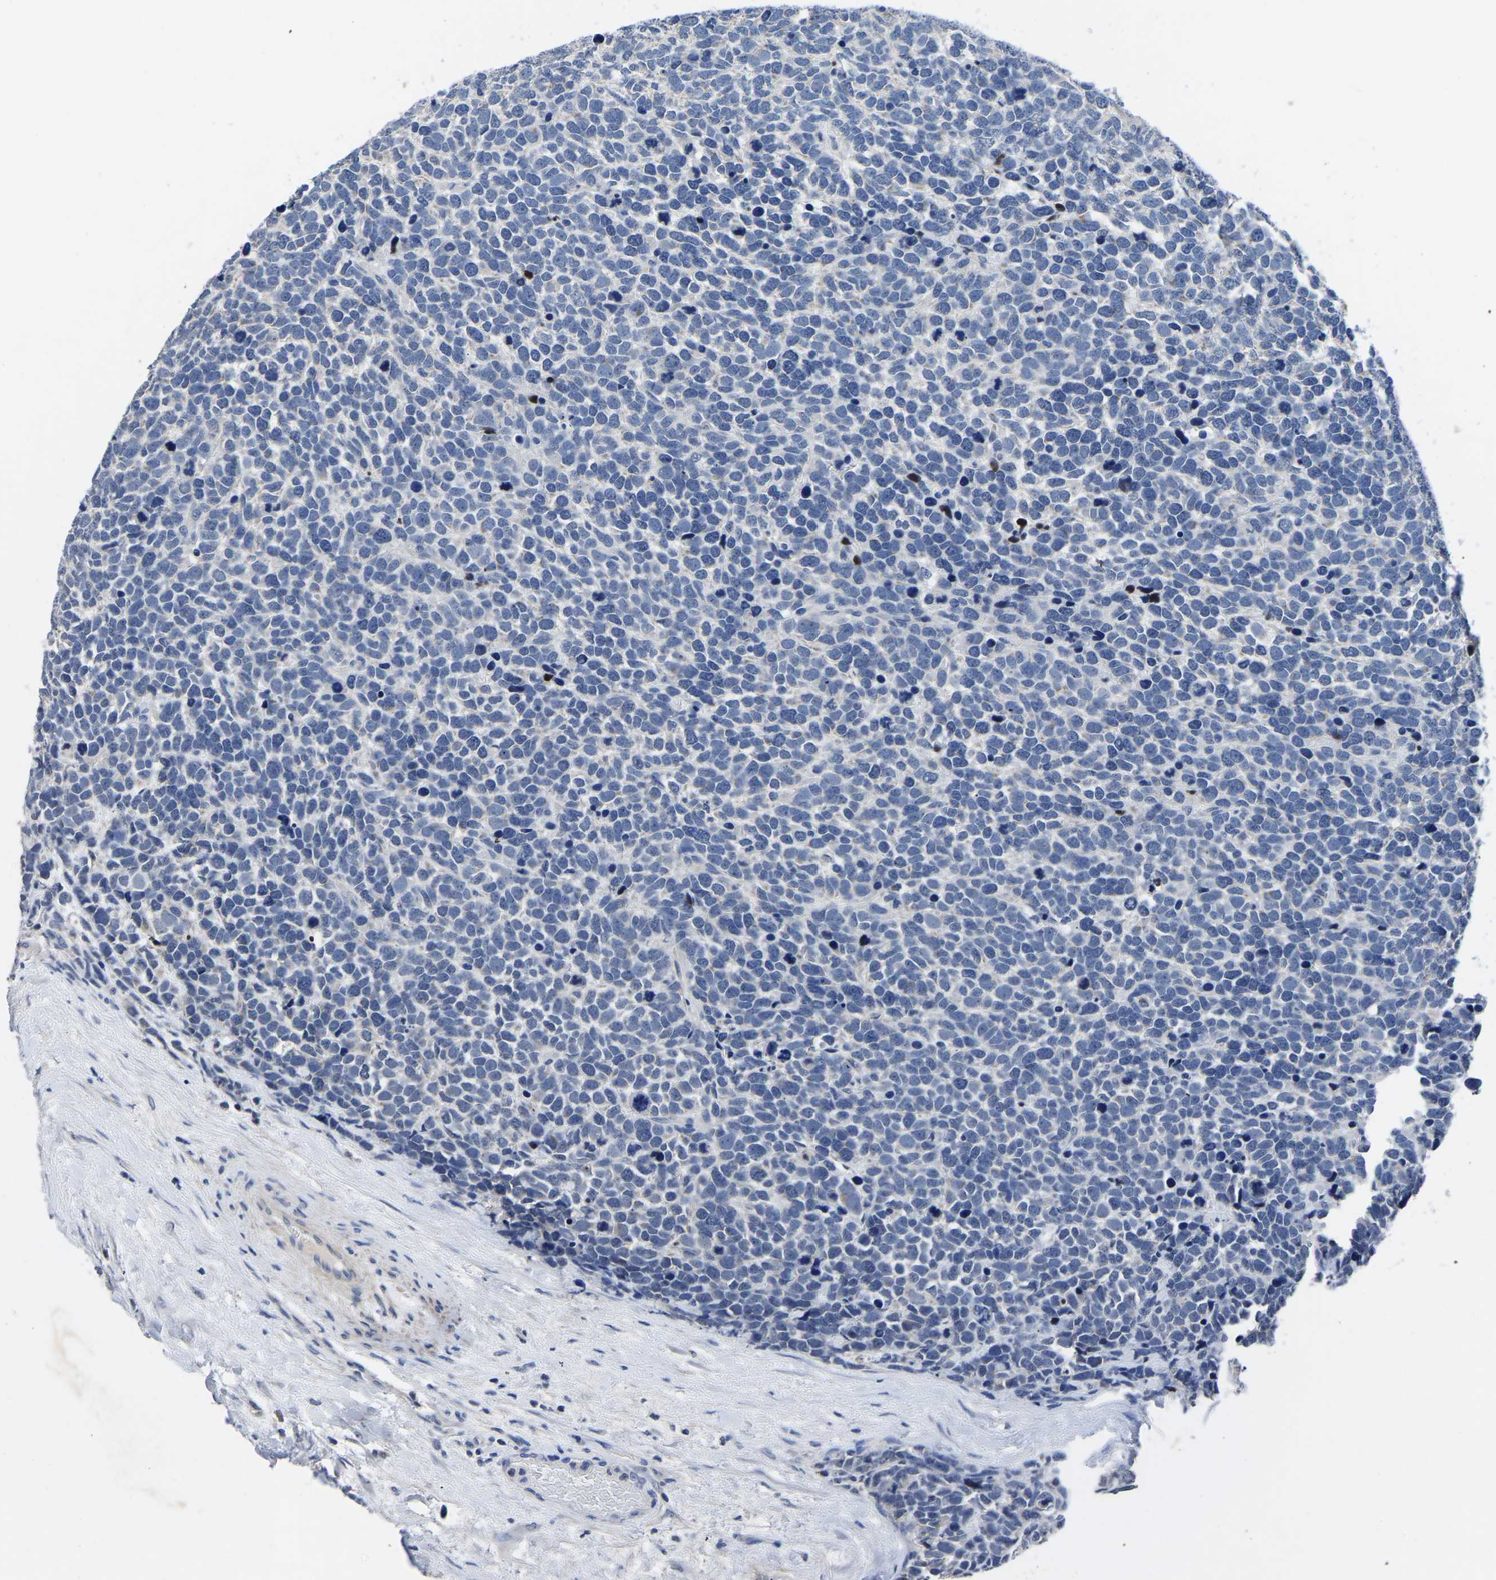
{"staining": {"intensity": "negative", "quantity": "none", "location": "none"}, "tissue": "urothelial cancer", "cell_type": "Tumor cells", "image_type": "cancer", "snomed": [{"axis": "morphology", "description": "Urothelial carcinoma, High grade"}, {"axis": "topography", "description": "Urinary bladder"}], "caption": "Urothelial cancer stained for a protein using IHC exhibits no staining tumor cells.", "gene": "FGD5", "patient": {"sex": "female", "age": 82}}